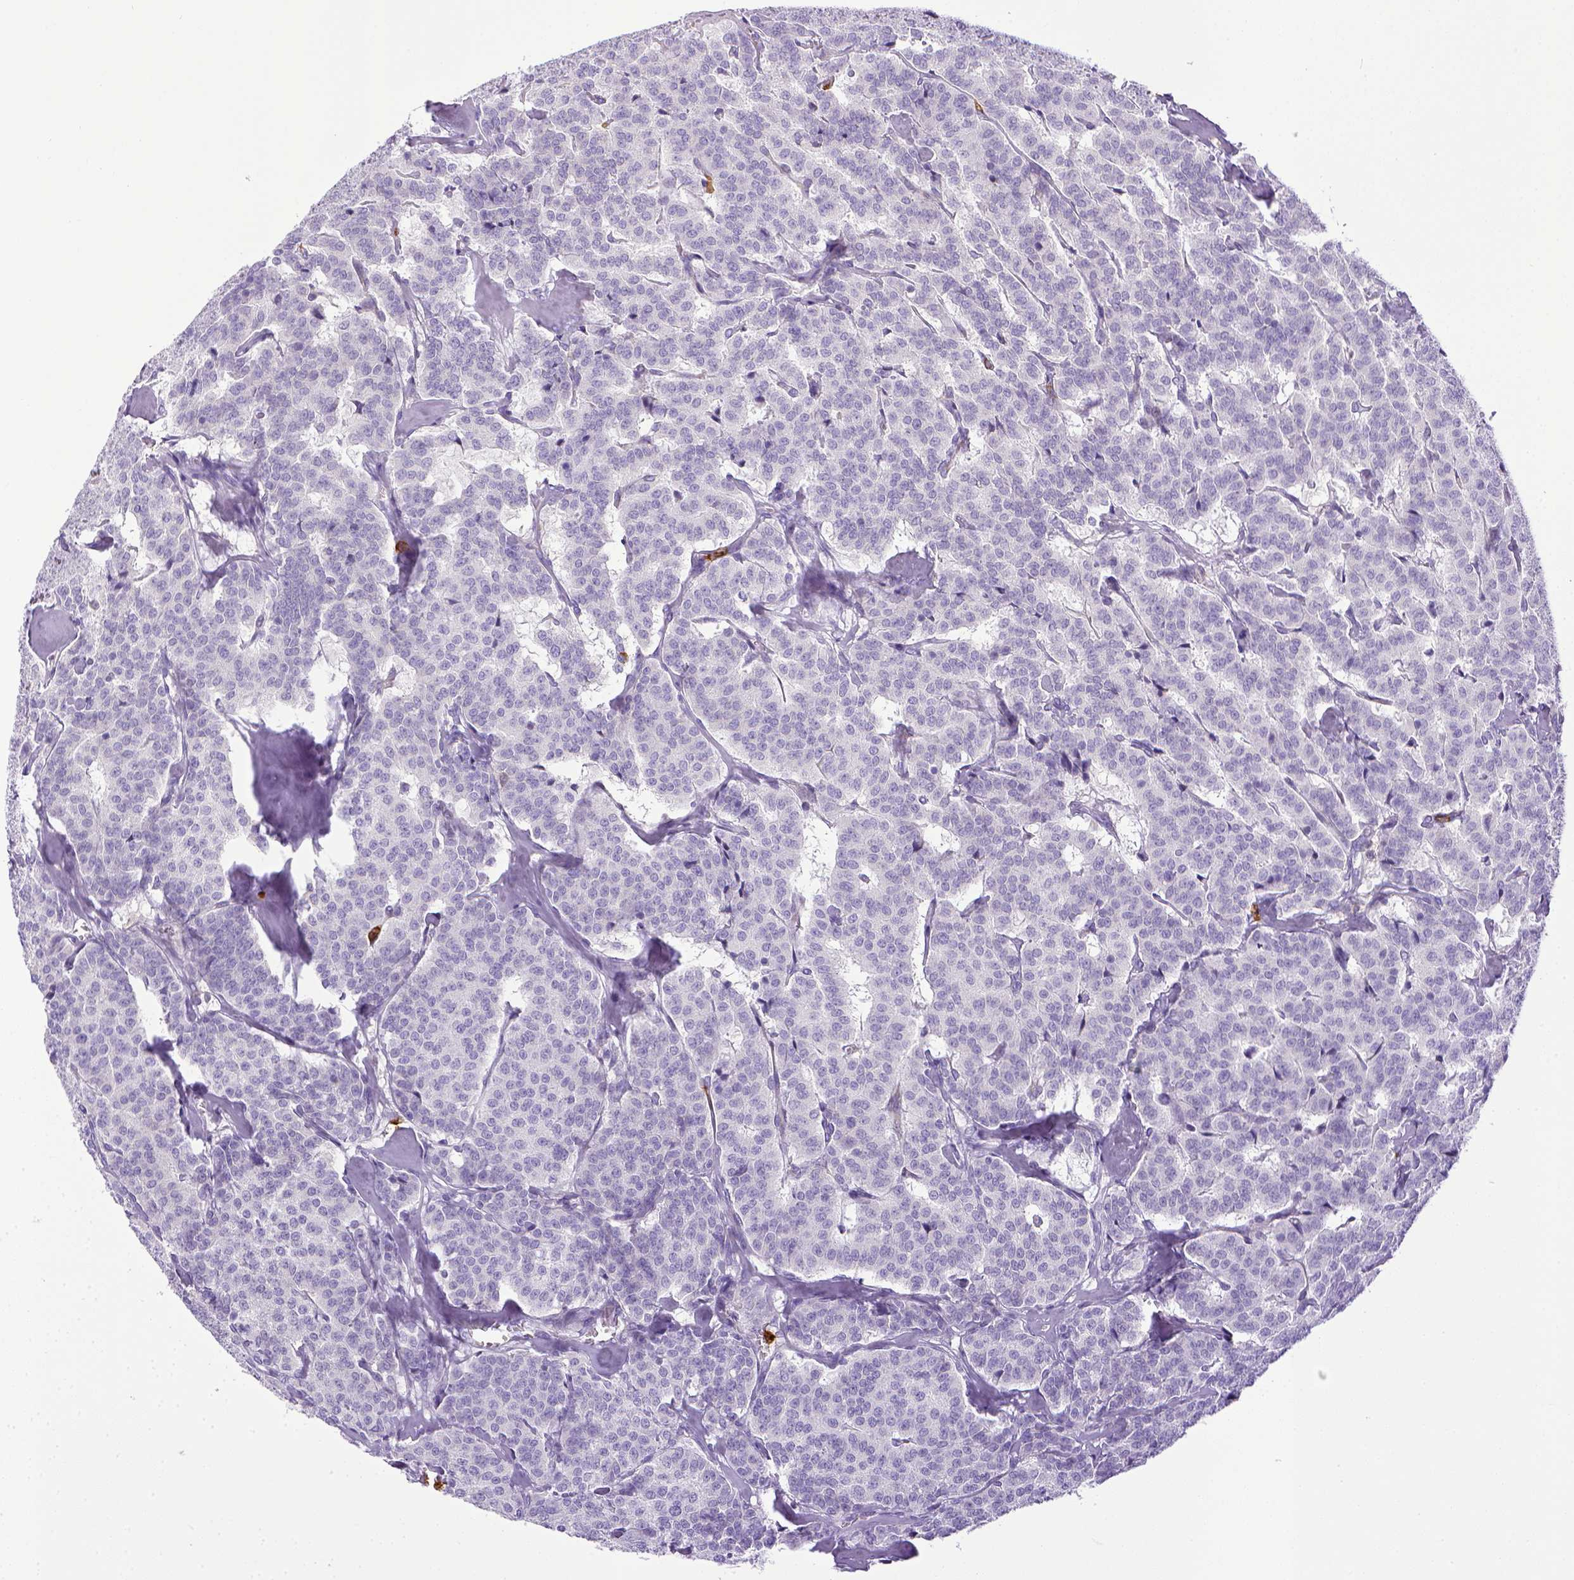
{"staining": {"intensity": "negative", "quantity": "none", "location": "none"}, "tissue": "carcinoid", "cell_type": "Tumor cells", "image_type": "cancer", "snomed": [{"axis": "morphology", "description": "Normal tissue, NOS"}, {"axis": "morphology", "description": "Carcinoid, malignant, NOS"}, {"axis": "topography", "description": "Lung"}], "caption": "This is a image of IHC staining of carcinoid (malignant), which shows no expression in tumor cells.", "gene": "ITGAM", "patient": {"sex": "female", "age": 46}}